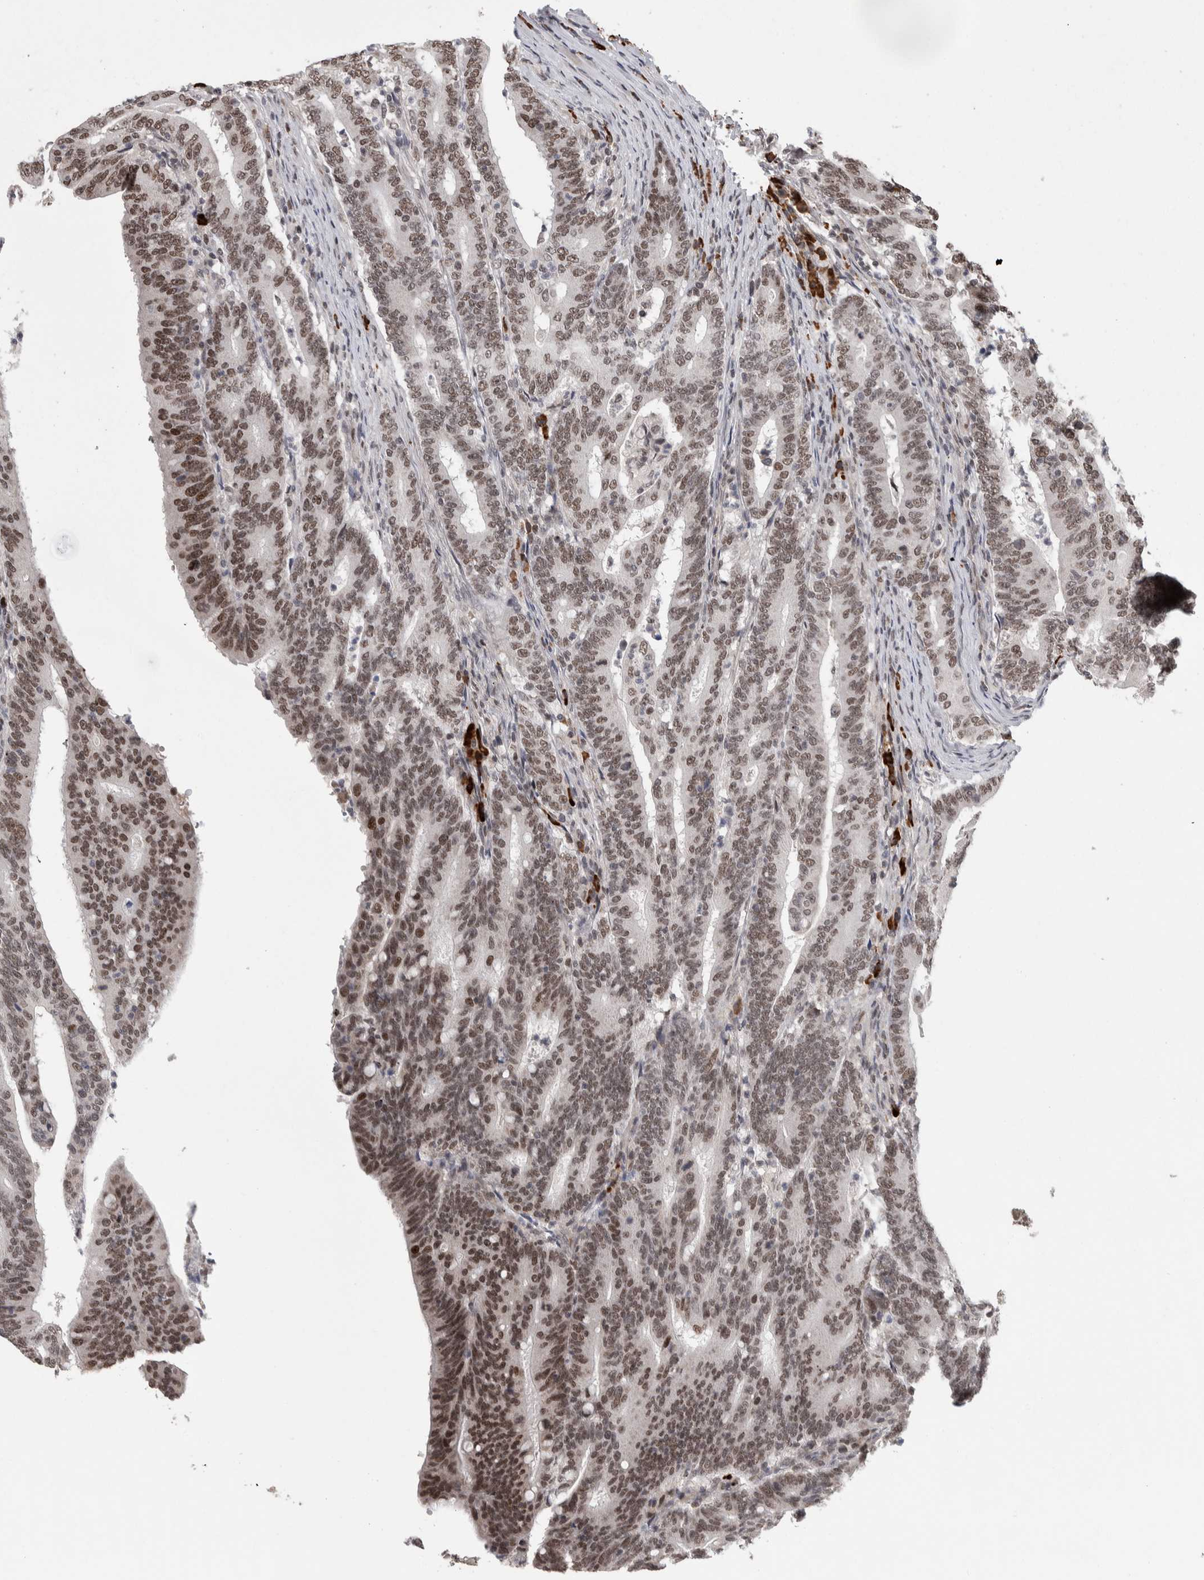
{"staining": {"intensity": "moderate", "quantity": ">75%", "location": "nuclear"}, "tissue": "colorectal cancer", "cell_type": "Tumor cells", "image_type": "cancer", "snomed": [{"axis": "morphology", "description": "Adenocarcinoma, NOS"}, {"axis": "topography", "description": "Colon"}], "caption": "The image shows a brown stain indicating the presence of a protein in the nuclear of tumor cells in colorectal adenocarcinoma. (Brightfield microscopy of DAB IHC at high magnification).", "gene": "ZNF592", "patient": {"sex": "female", "age": 66}}